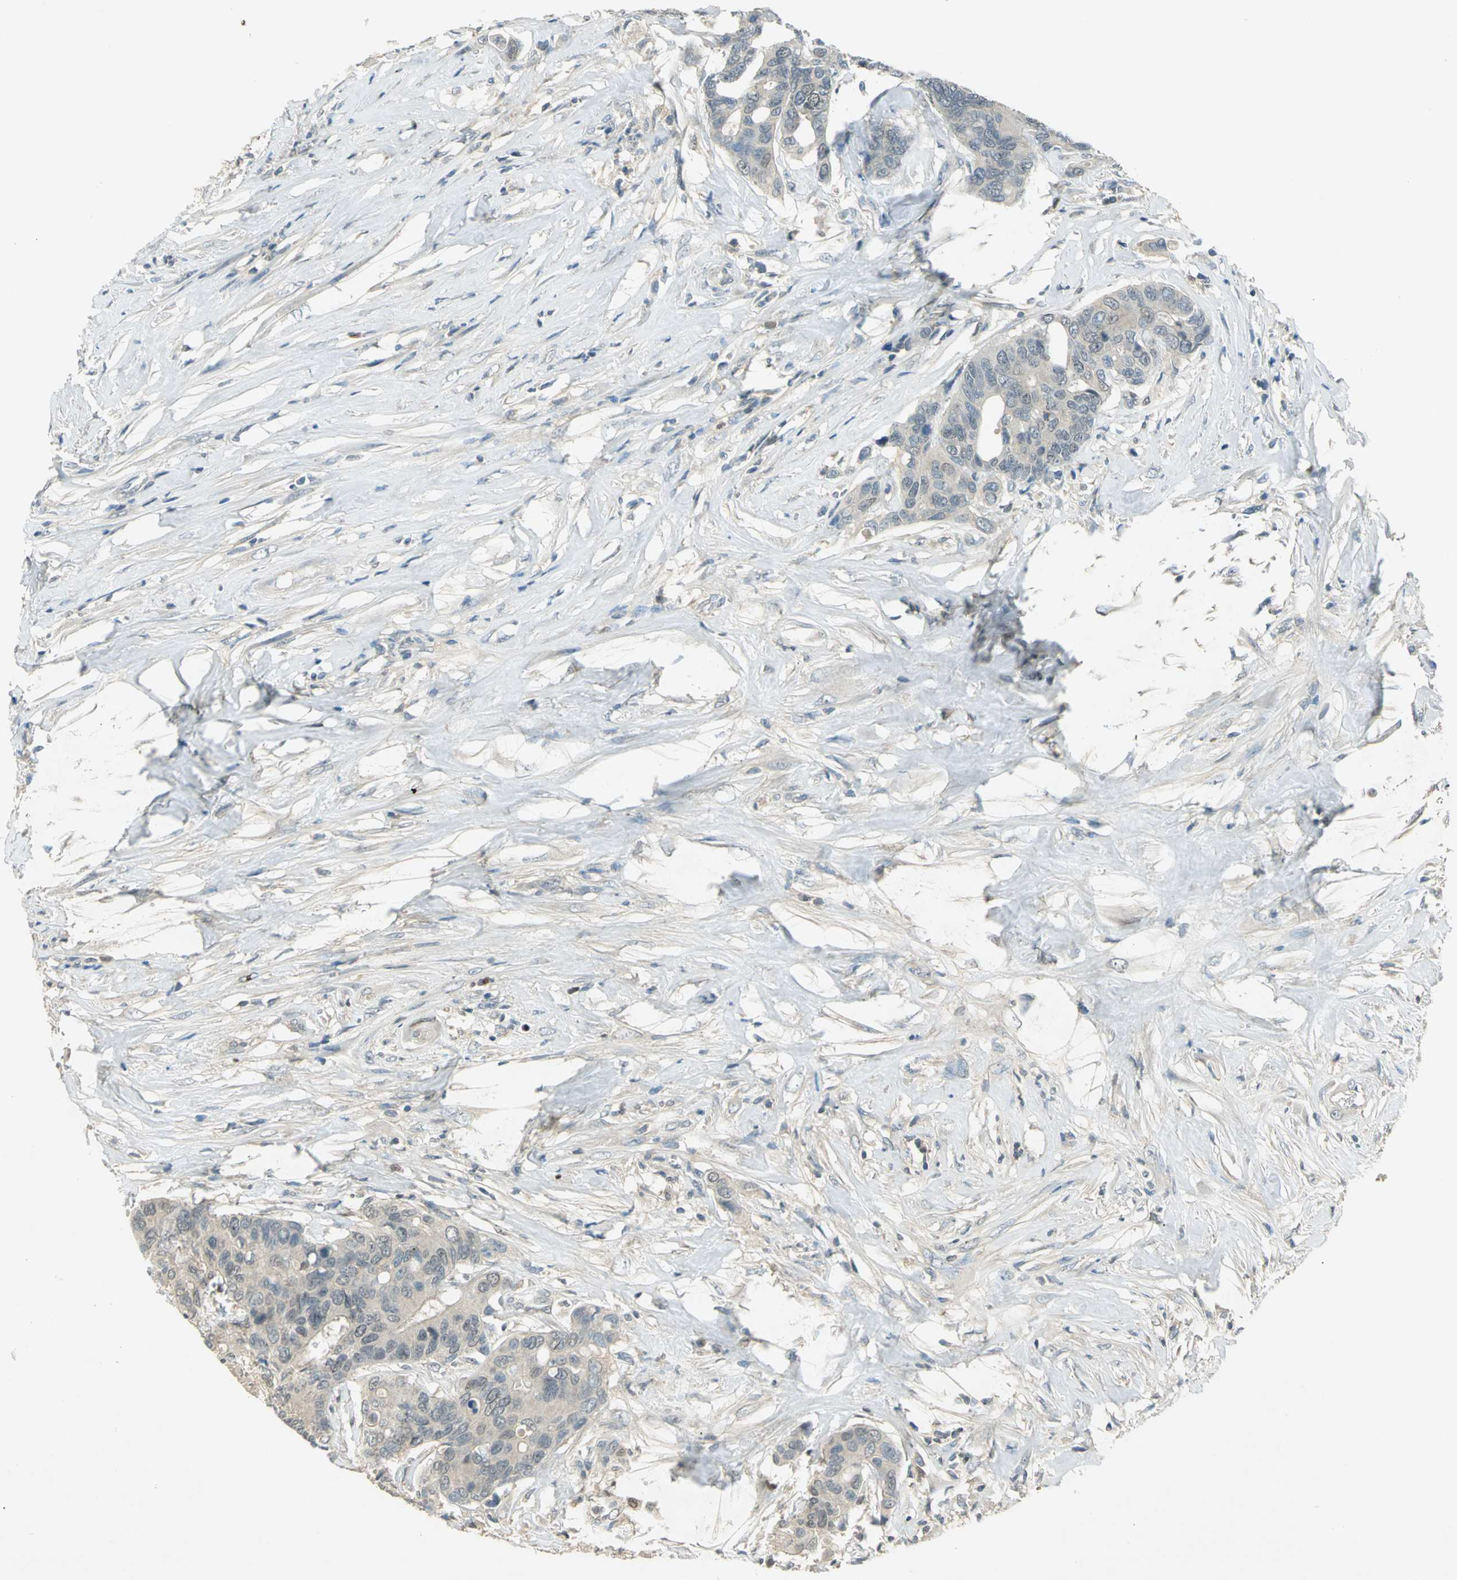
{"staining": {"intensity": "negative", "quantity": "none", "location": "none"}, "tissue": "colorectal cancer", "cell_type": "Tumor cells", "image_type": "cancer", "snomed": [{"axis": "morphology", "description": "Adenocarcinoma, NOS"}, {"axis": "topography", "description": "Rectum"}], "caption": "The IHC image has no significant positivity in tumor cells of colorectal cancer tissue.", "gene": "BIRC2", "patient": {"sex": "male", "age": 55}}